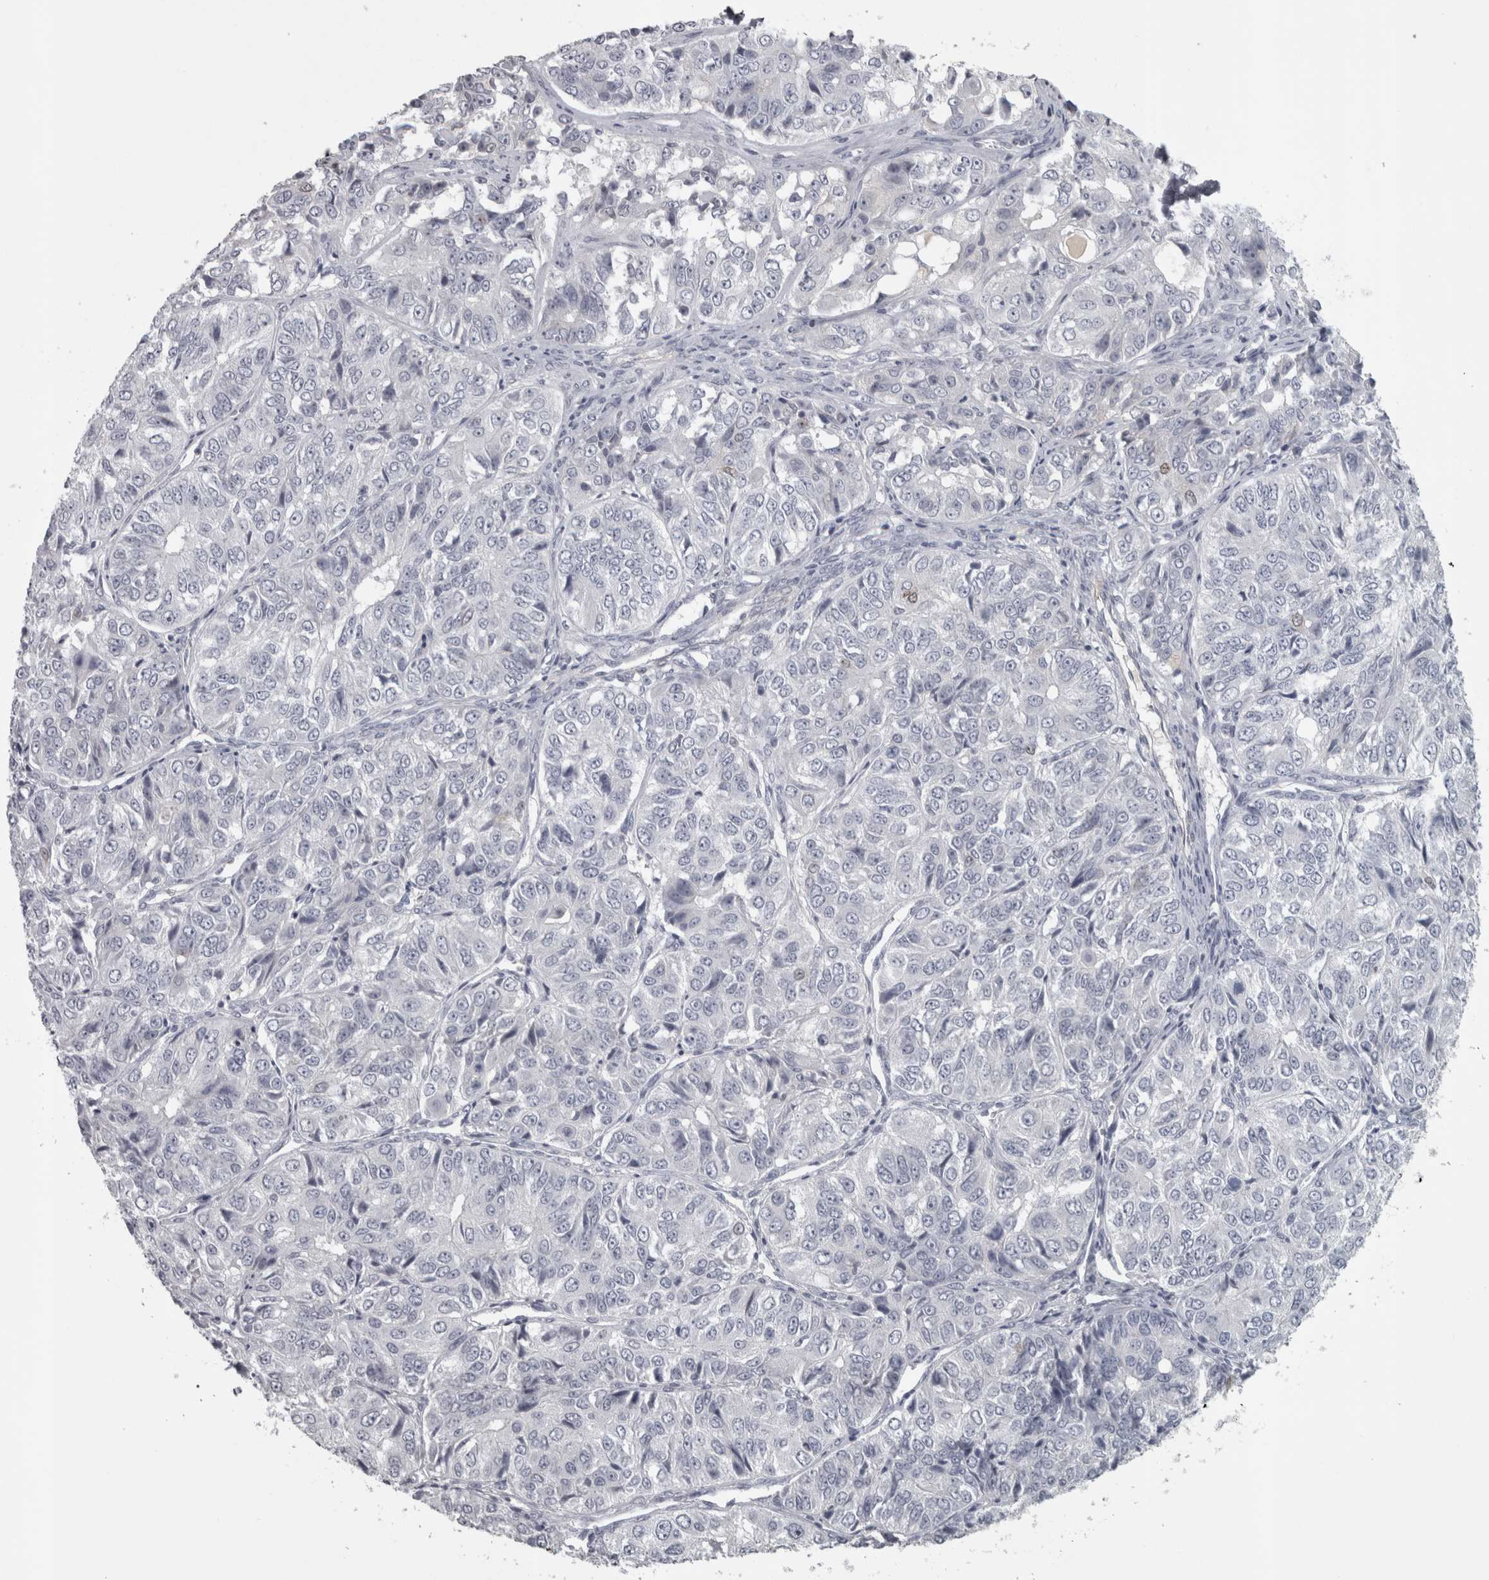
{"staining": {"intensity": "negative", "quantity": "none", "location": "none"}, "tissue": "ovarian cancer", "cell_type": "Tumor cells", "image_type": "cancer", "snomed": [{"axis": "morphology", "description": "Carcinoma, endometroid"}, {"axis": "topography", "description": "Ovary"}], "caption": "Ovarian cancer (endometroid carcinoma) was stained to show a protein in brown. There is no significant expression in tumor cells.", "gene": "PPP1R12B", "patient": {"sex": "female", "age": 51}}